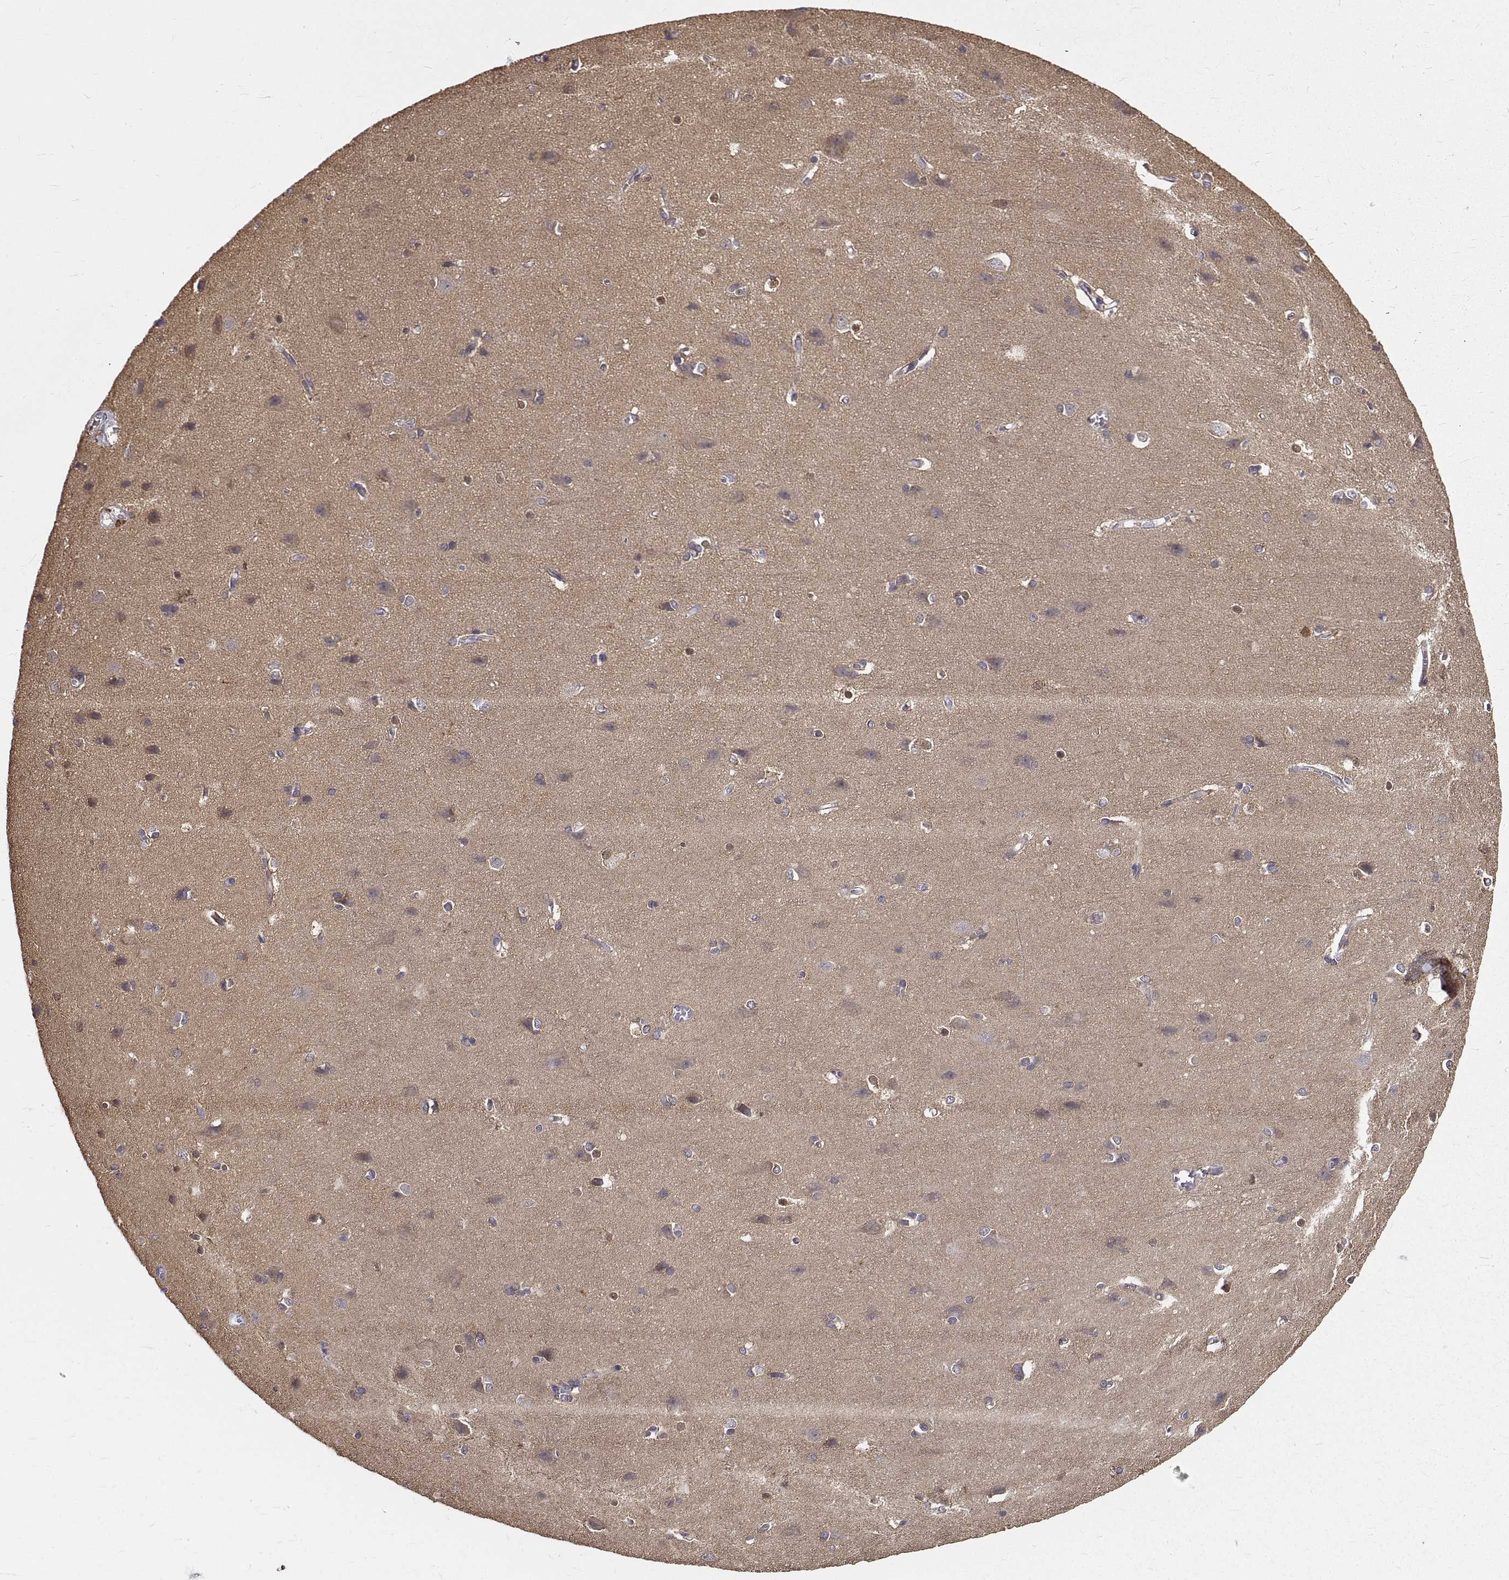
{"staining": {"intensity": "negative", "quantity": "none", "location": "none"}, "tissue": "cerebral cortex", "cell_type": "Endothelial cells", "image_type": "normal", "snomed": [{"axis": "morphology", "description": "Normal tissue, NOS"}, {"axis": "topography", "description": "Cerebral cortex"}], "caption": "Immunohistochemistry of normal human cerebral cortex reveals no positivity in endothelial cells. Nuclei are stained in blue.", "gene": "PEA15", "patient": {"sex": "male", "age": 37}}